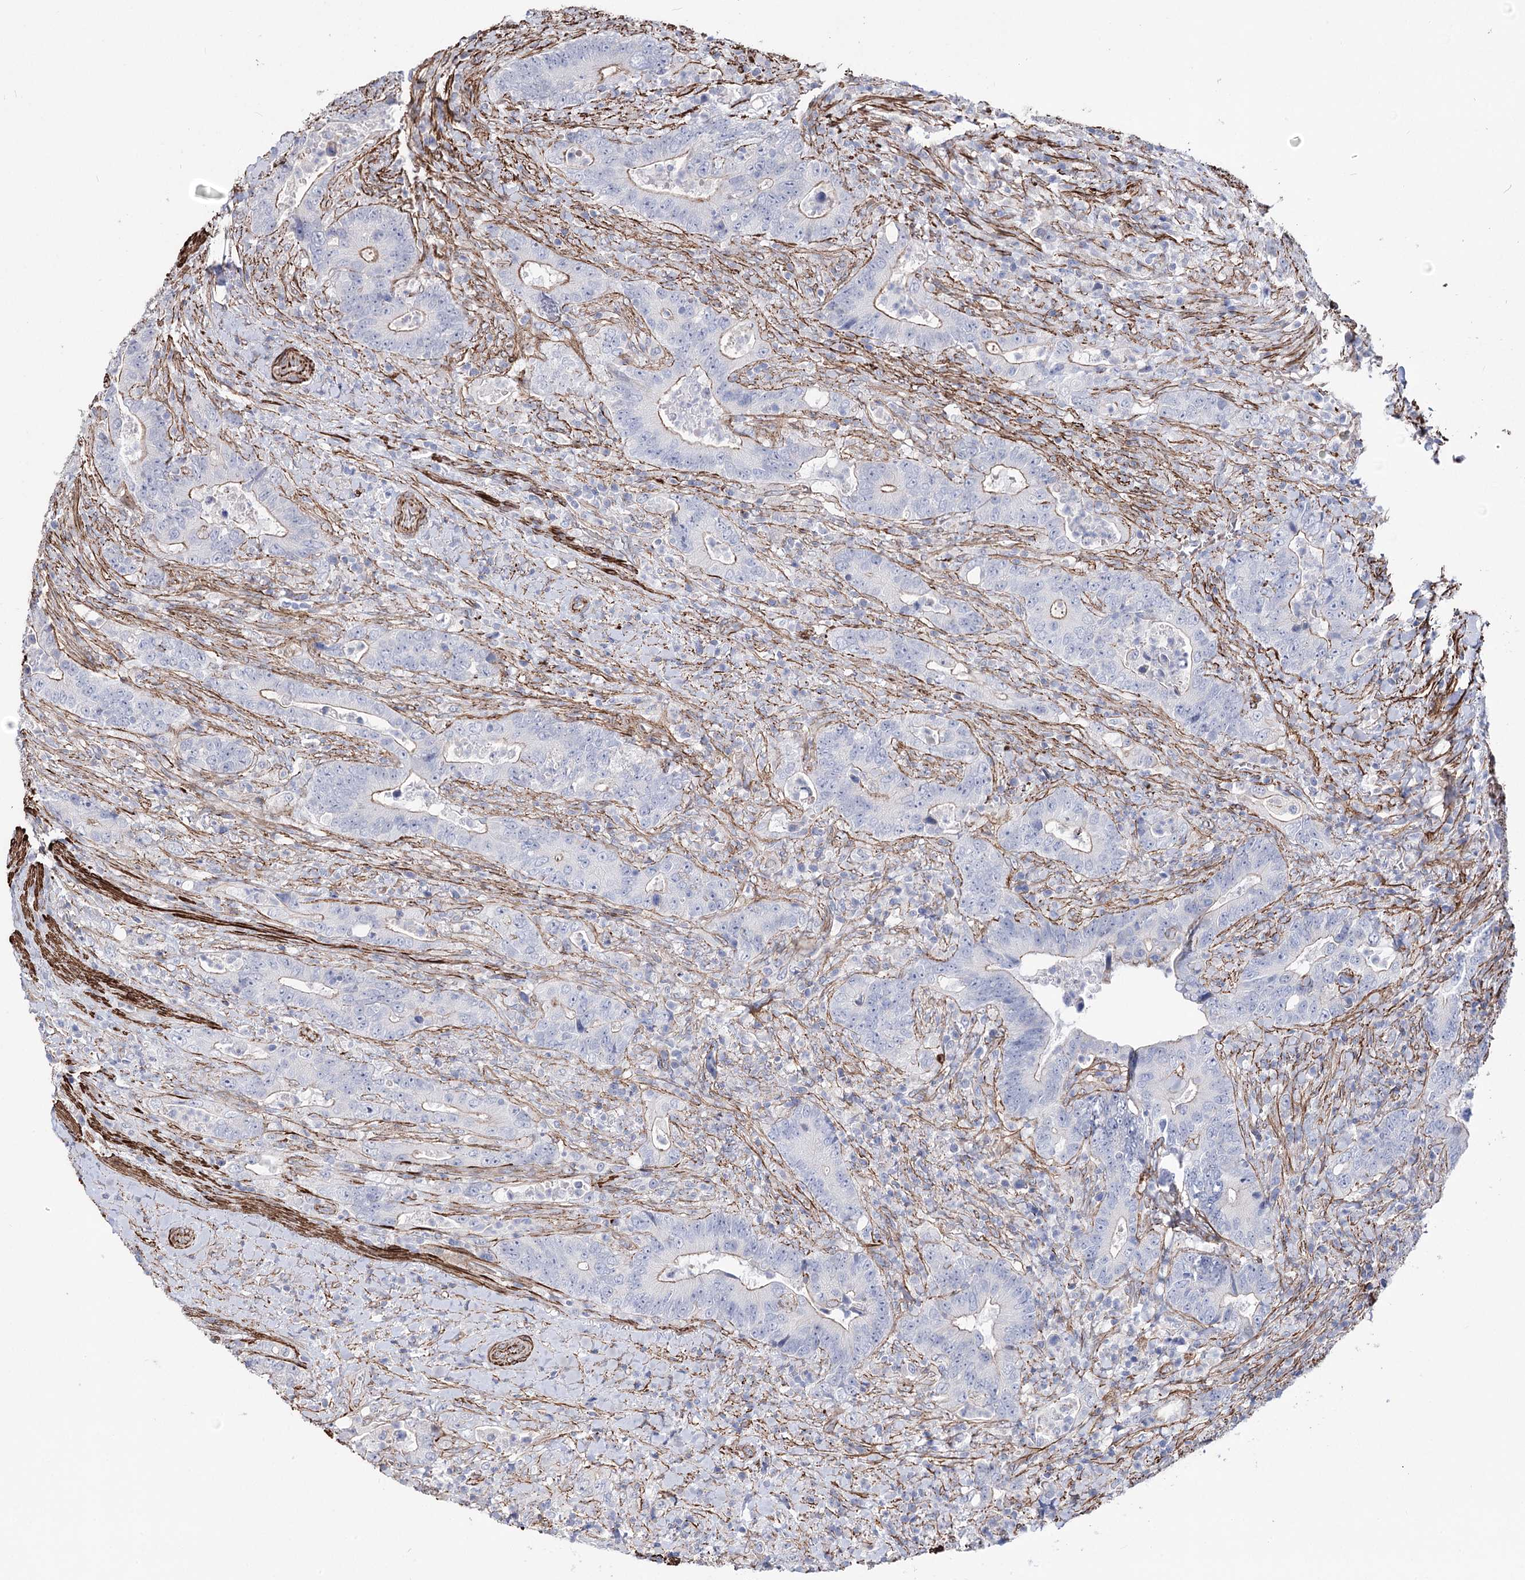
{"staining": {"intensity": "moderate", "quantity": "<25%", "location": "cytoplasmic/membranous"}, "tissue": "colorectal cancer", "cell_type": "Tumor cells", "image_type": "cancer", "snomed": [{"axis": "morphology", "description": "Adenocarcinoma, NOS"}, {"axis": "topography", "description": "Colon"}], "caption": "This is a histology image of immunohistochemistry staining of colorectal adenocarcinoma, which shows moderate positivity in the cytoplasmic/membranous of tumor cells.", "gene": "ARHGAP20", "patient": {"sex": "female", "age": 75}}